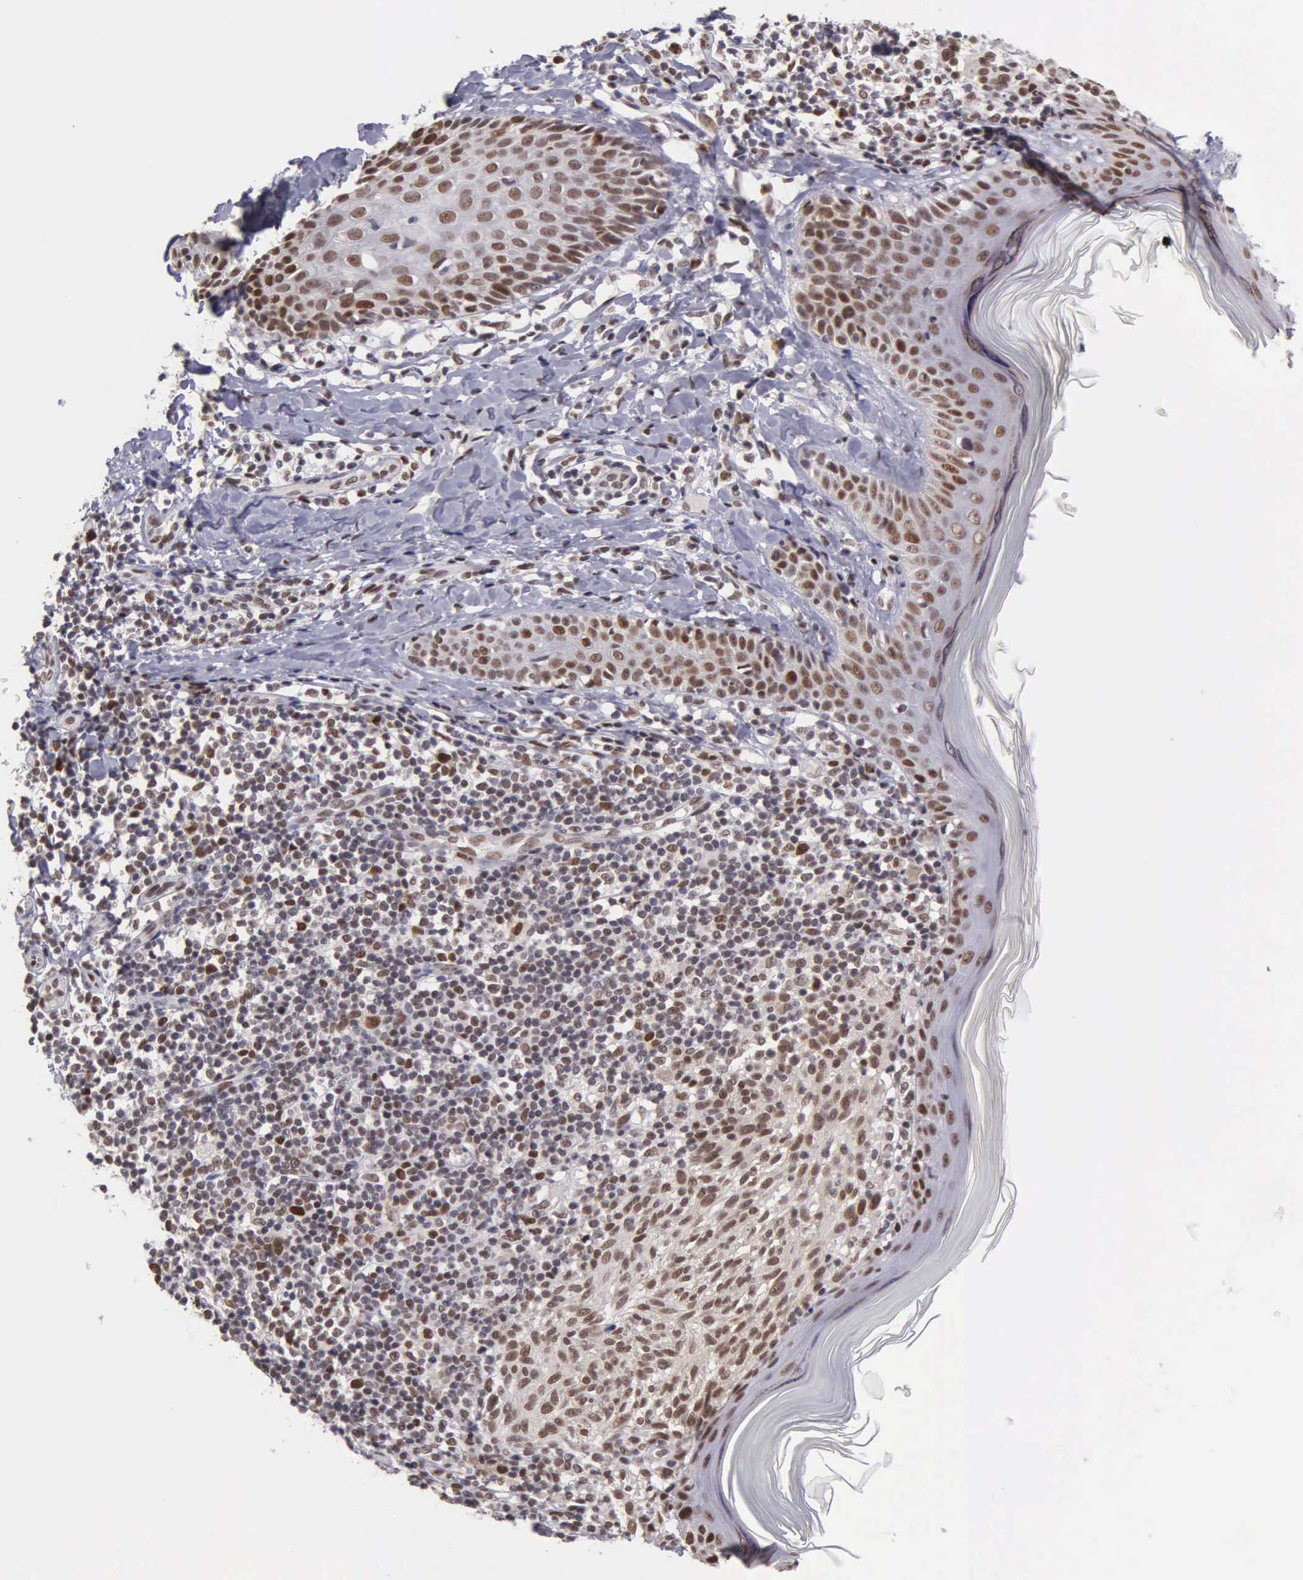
{"staining": {"intensity": "moderate", "quantity": "25%-75%", "location": "nuclear"}, "tissue": "melanoma", "cell_type": "Tumor cells", "image_type": "cancer", "snomed": [{"axis": "morphology", "description": "Malignant melanoma, NOS"}, {"axis": "topography", "description": "Skin"}], "caption": "Immunohistochemical staining of human malignant melanoma demonstrates medium levels of moderate nuclear protein staining in about 25%-75% of tumor cells.", "gene": "UBR7", "patient": {"sex": "male", "age": 45}}